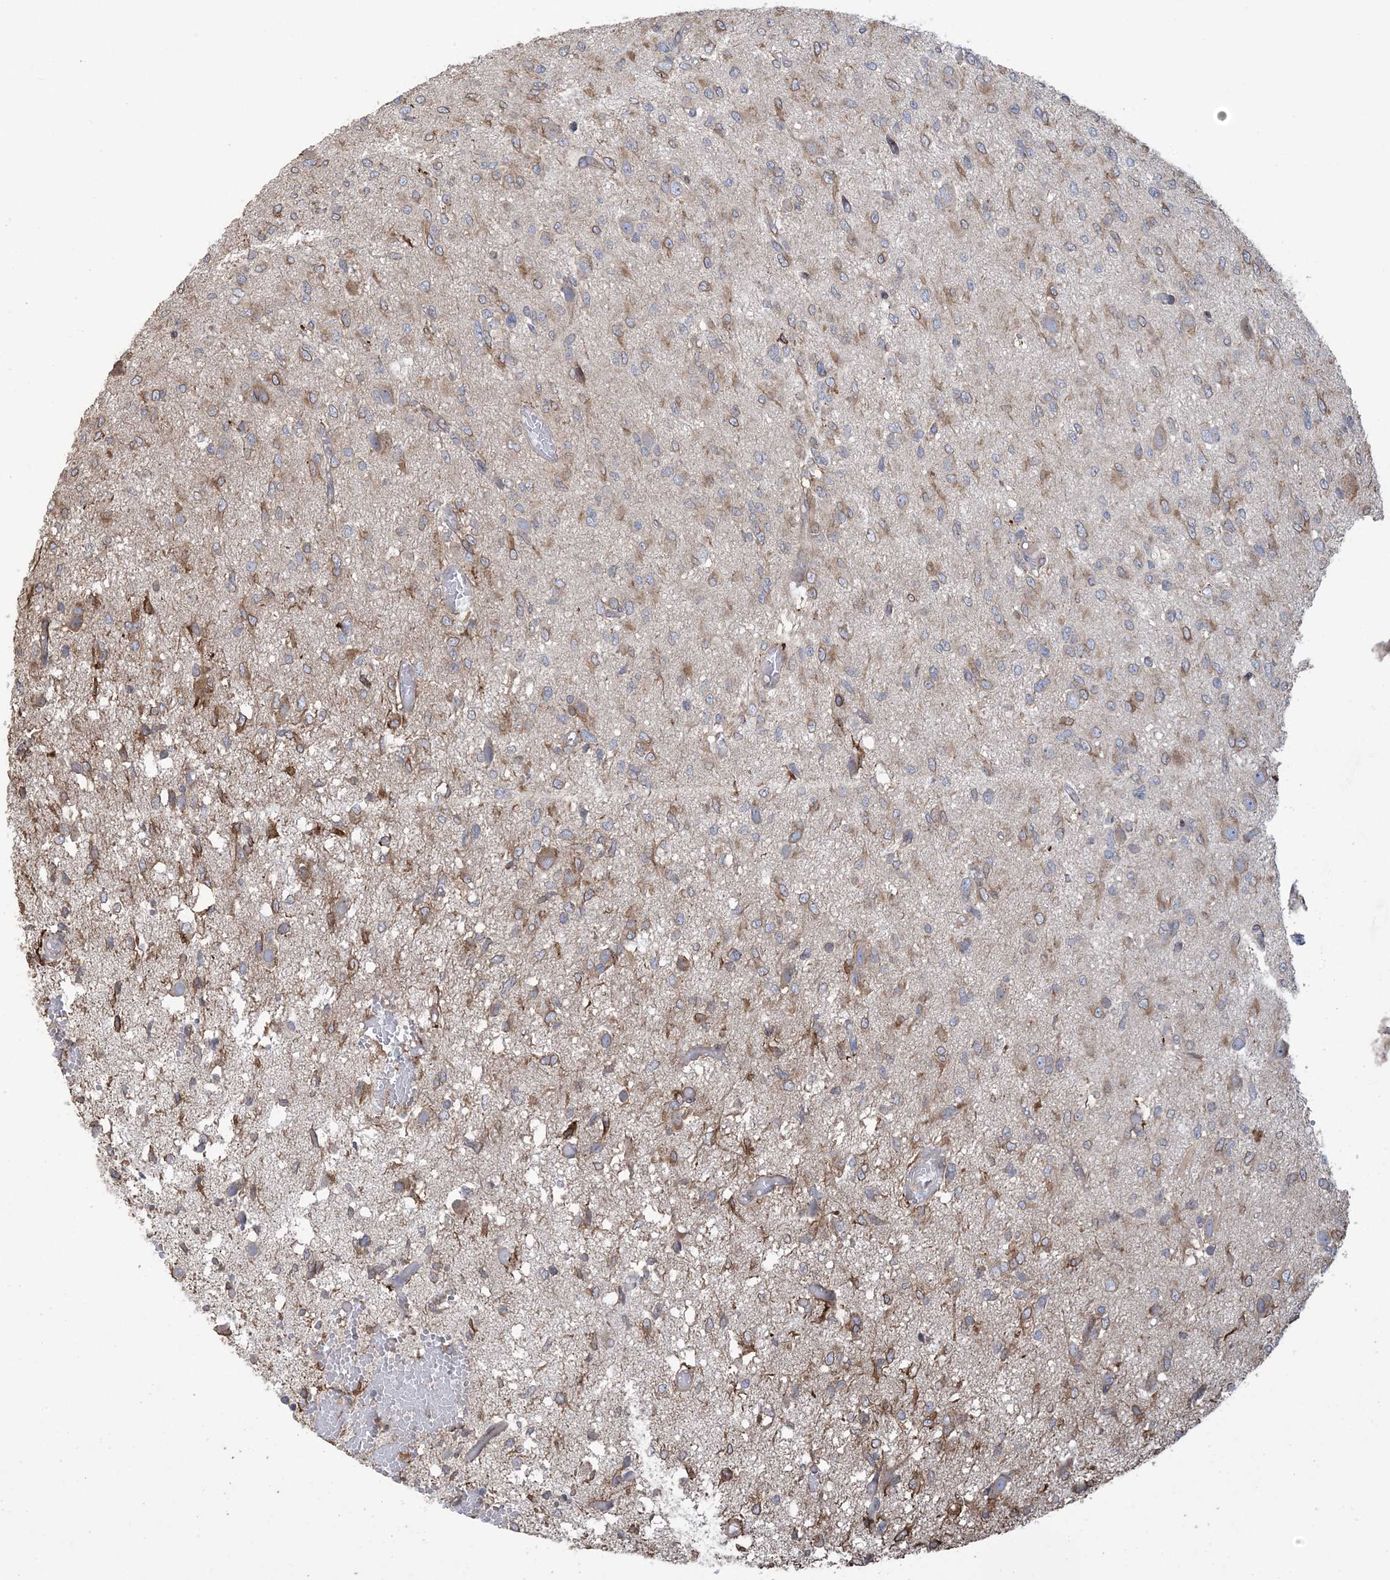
{"staining": {"intensity": "moderate", "quantity": "25%-75%", "location": "cytoplasmic/membranous"}, "tissue": "glioma", "cell_type": "Tumor cells", "image_type": "cancer", "snomed": [{"axis": "morphology", "description": "Glioma, malignant, High grade"}, {"axis": "topography", "description": "Brain"}], "caption": "Protein positivity by immunohistochemistry reveals moderate cytoplasmic/membranous positivity in approximately 25%-75% of tumor cells in malignant high-grade glioma.", "gene": "SHANK1", "patient": {"sex": "female", "age": 59}}